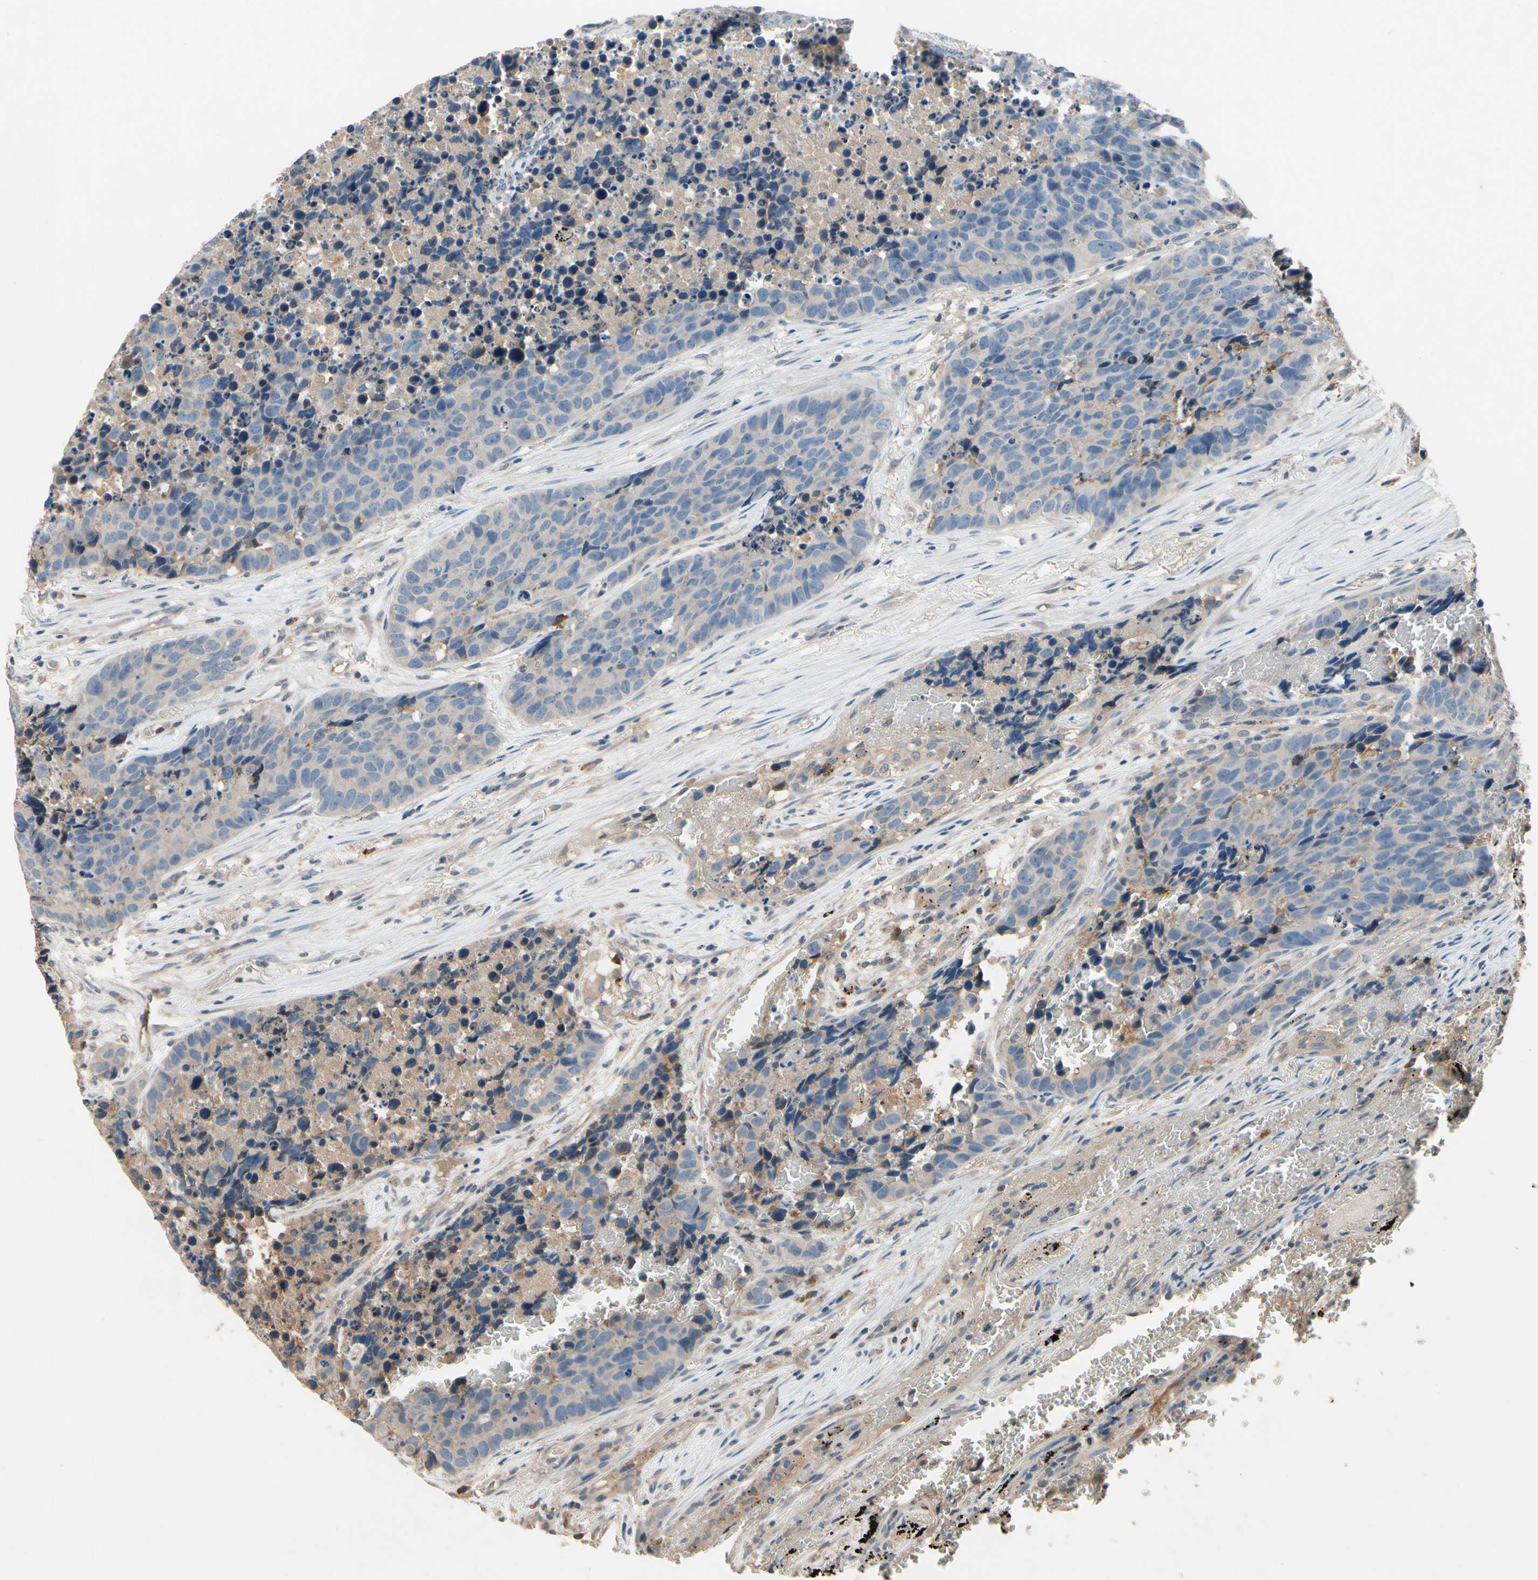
{"staining": {"intensity": "weak", "quantity": "25%-75%", "location": "cytoplasmic/membranous"}, "tissue": "carcinoid", "cell_type": "Tumor cells", "image_type": "cancer", "snomed": [{"axis": "morphology", "description": "Carcinoid, malignant, NOS"}, {"axis": "topography", "description": "Lung"}], "caption": "This micrograph shows immunohistochemistry staining of malignant carcinoid, with low weak cytoplasmic/membranous expression in approximately 25%-75% of tumor cells.", "gene": "IL1RL1", "patient": {"sex": "male", "age": 60}}